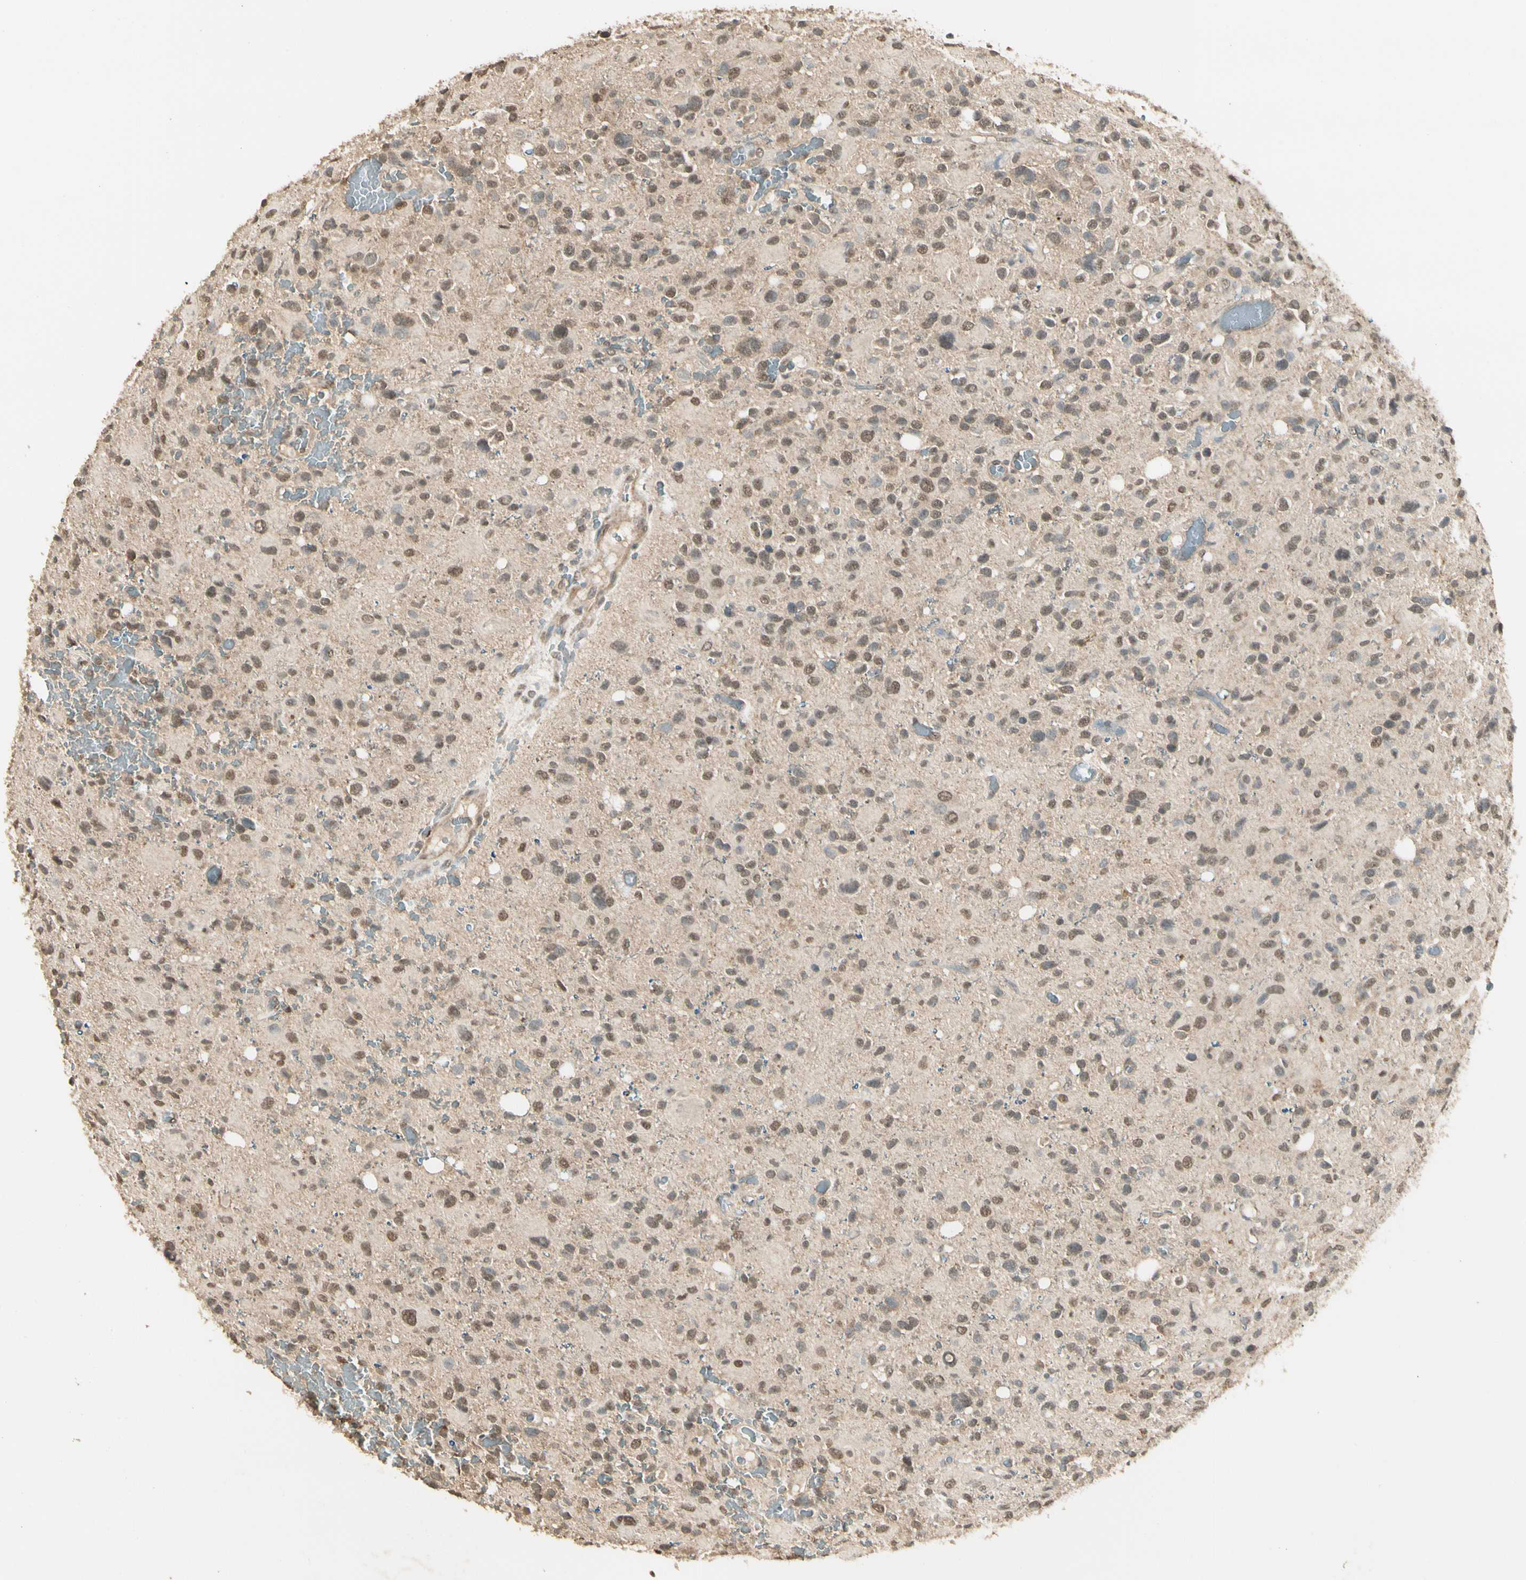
{"staining": {"intensity": "weak", "quantity": "25%-75%", "location": "cytoplasmic/membranous,nuclear"}, "tissue": "glioma", "cell_type": "Tumor cells", "image_type": "cancer", "snomed": [{"axis": "morphology", "description": "Glioma, malignant, High grade"}, {"axis": "topography", "description": "Brain"}], "caption": "Protein staining by immunohistochemistry (IHC) displays weak cytoplasmic/membranous and nuclear expression in about 25%-75% of tumor cells in glioma.", "gene": "SGCA", "patient": {"sex": "male", "age": 48}}